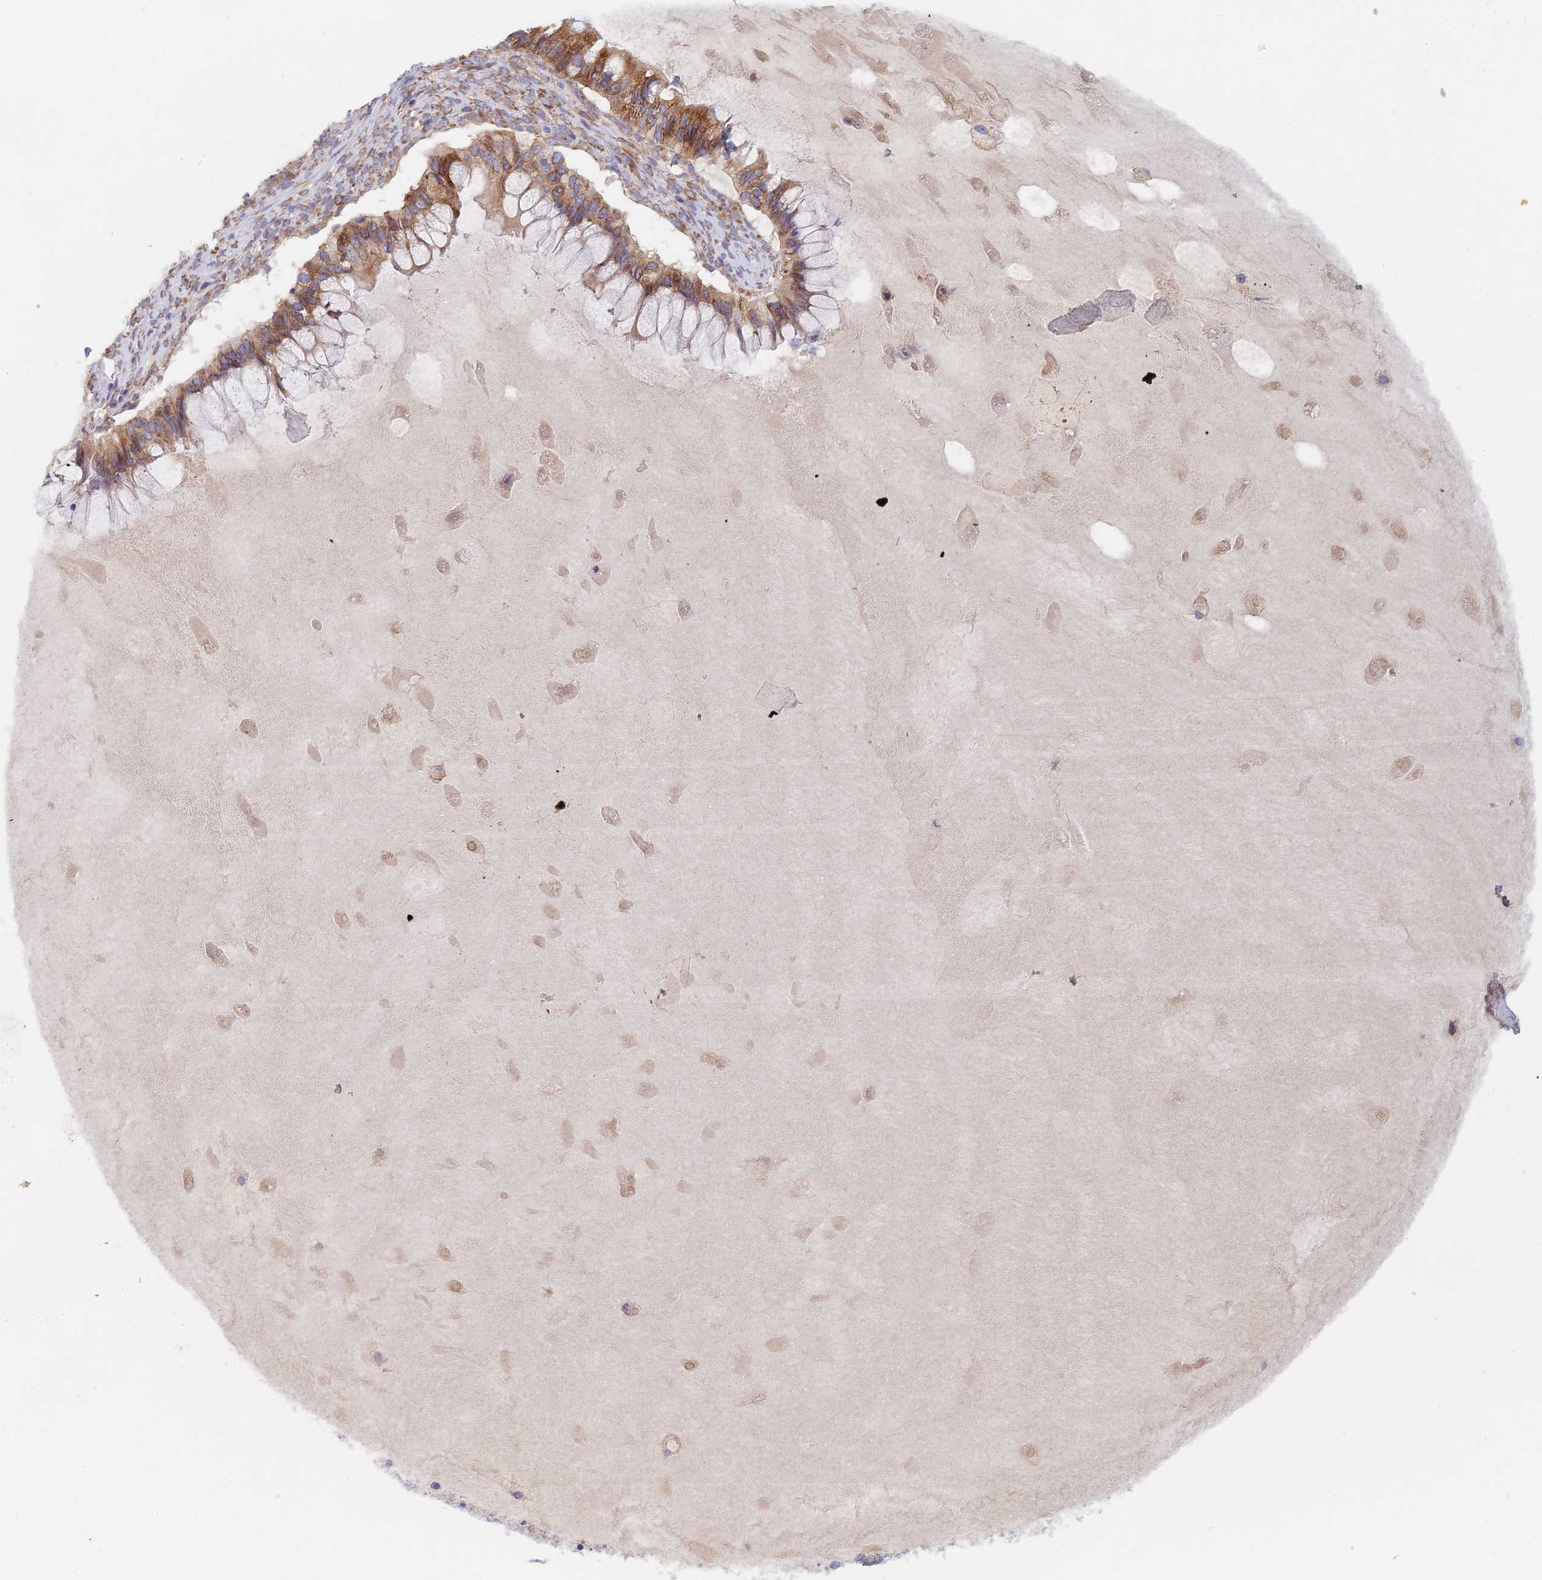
{"staining": {"intensity": "moderate", "quantity": ">75%", "location": "cytoplasmic/membranous"}, "tissue": "ovarian cancer", "cell_type": "Tumor cells", "image_type": "cancer", "snomed": [{"axis": "morphology", "description": "Cystadenocarcinoma, mucinous, NOS"}, {"axis": "topography", "description": "Ovary"}], "caption": "A brown stain shows moderate cytoplasmic/membranous expression of a protein in ovarian mucinous cystadenocarcinoma tumor cells.", "gene": "ELOF1", "patient": {"sex": "female", "age": 61}}